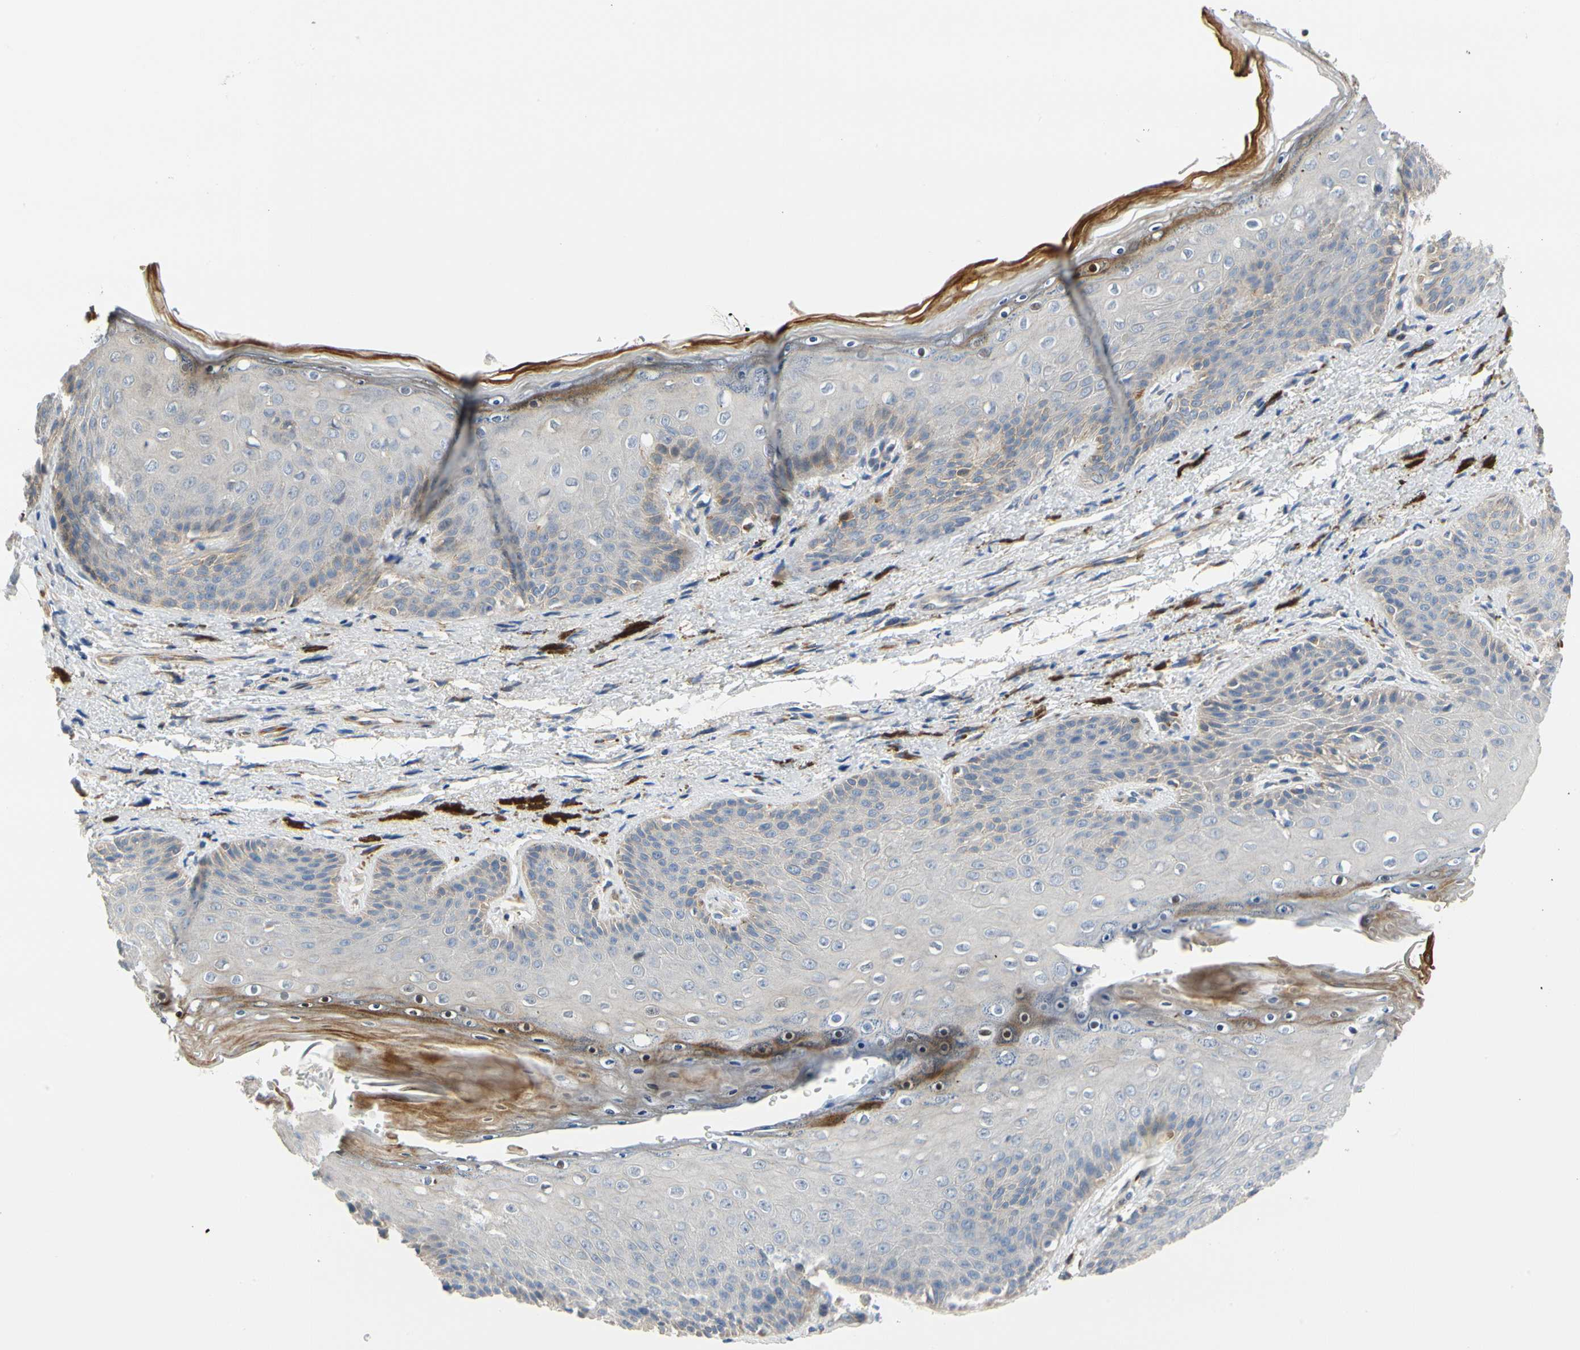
{"staining": {"intensity": "moderate", "quantity": "<25%", "location": "cytoplasmic/membranous"}, "tissue": "skin", "cell_type": "Epidermal cells", "image_type": "normal", "snomed": [{"axis": "morphology", "description": "Normal tissue, NOS"}, {"axis": "topography", "description": "Anal"}], "caption": "Epidermal cells demonstrate moderate cytoplasmic/membranous expression in approximately <25% of cells in benign skin.", "gene": "ZNF236", "patient": {"sex": "female", "age": 46}}